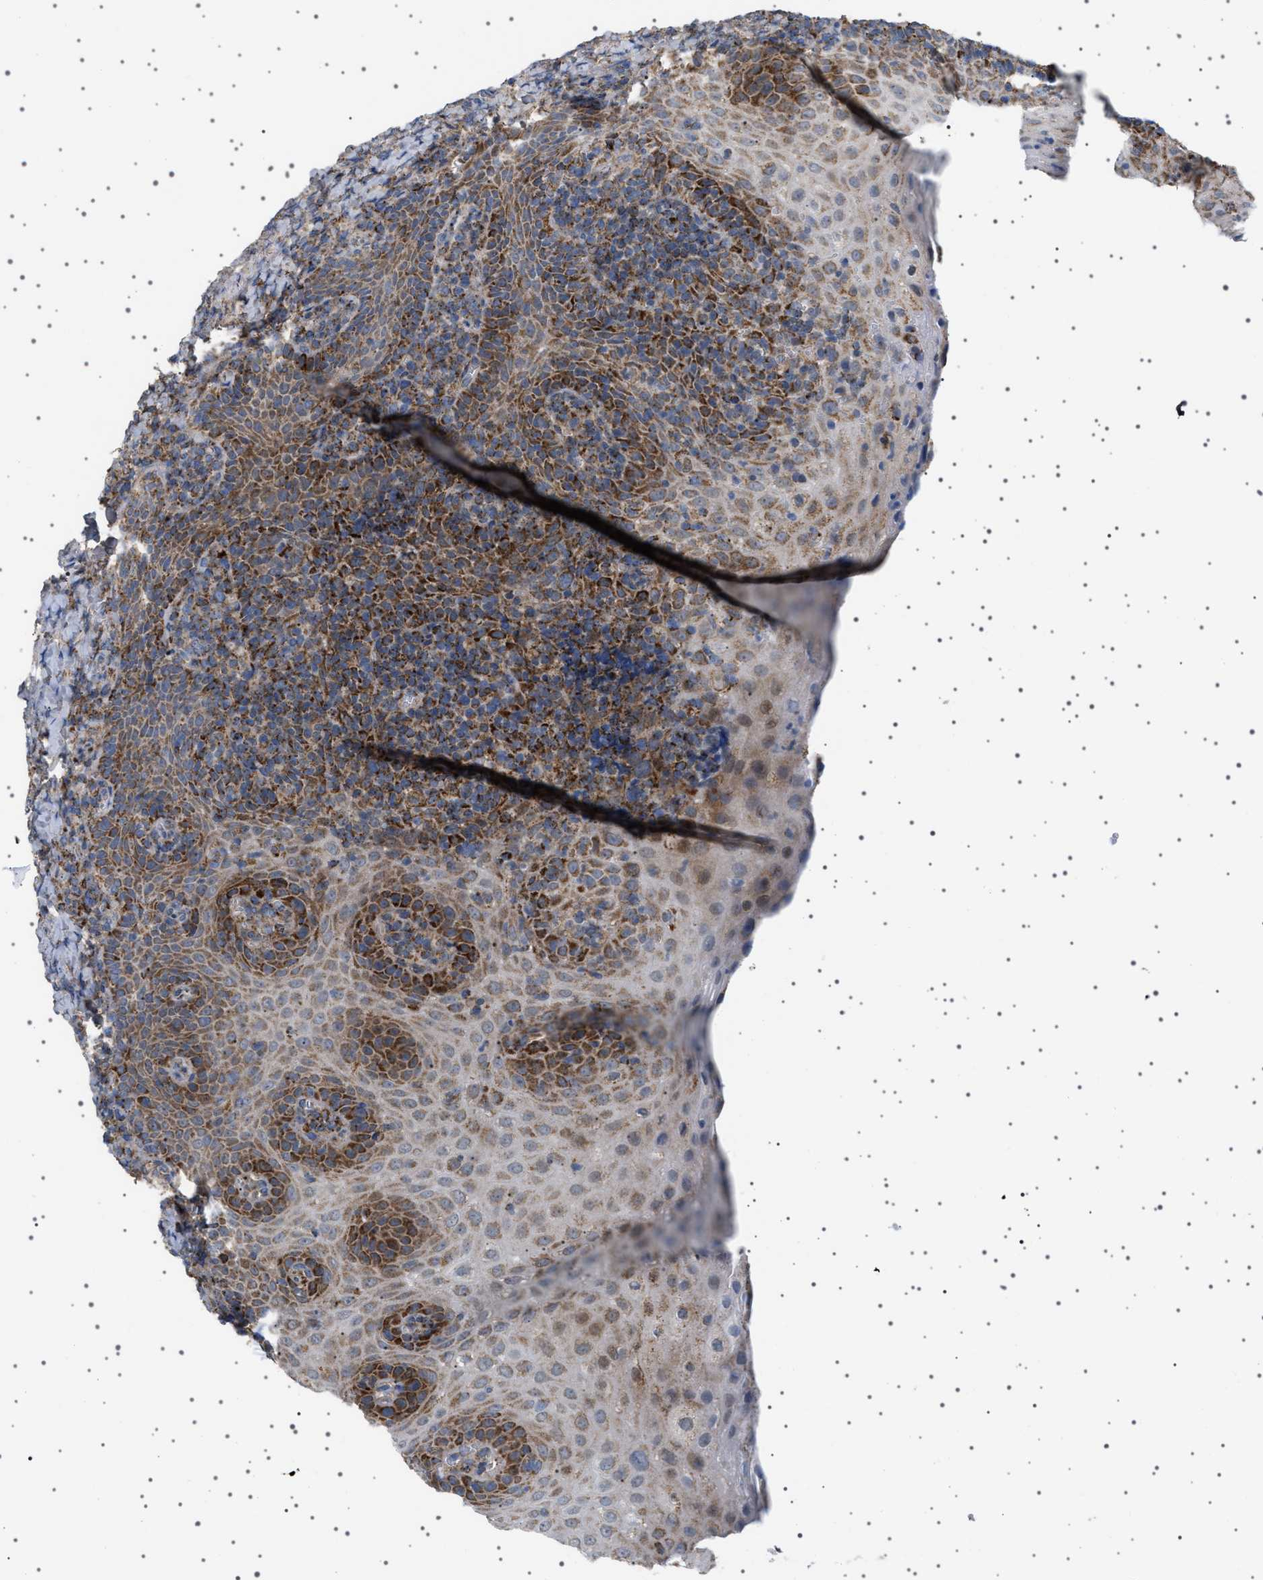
{"staining": {"intensity": "strong", "quantity": "25%-75%", "location": "cytoplasmic/membranous"}, "tissue": "tonsil", "cell_type": "Germinal center cells", "image_type": "normal", "snomed": [{"axis": "morphology", "description": "Normal tissue, NOS"}, {"axis": "topography", "description": "Tonsil"}], "caption": "An immunohistochemistry (IHC) image of normal tissue is shown. Protein staining in brown labels strong cytoplasmic/membranous positivity in tonsil within germinal center cells.", "gene": "UBXN8", "patient": {"sex": "male", "age": 37}}